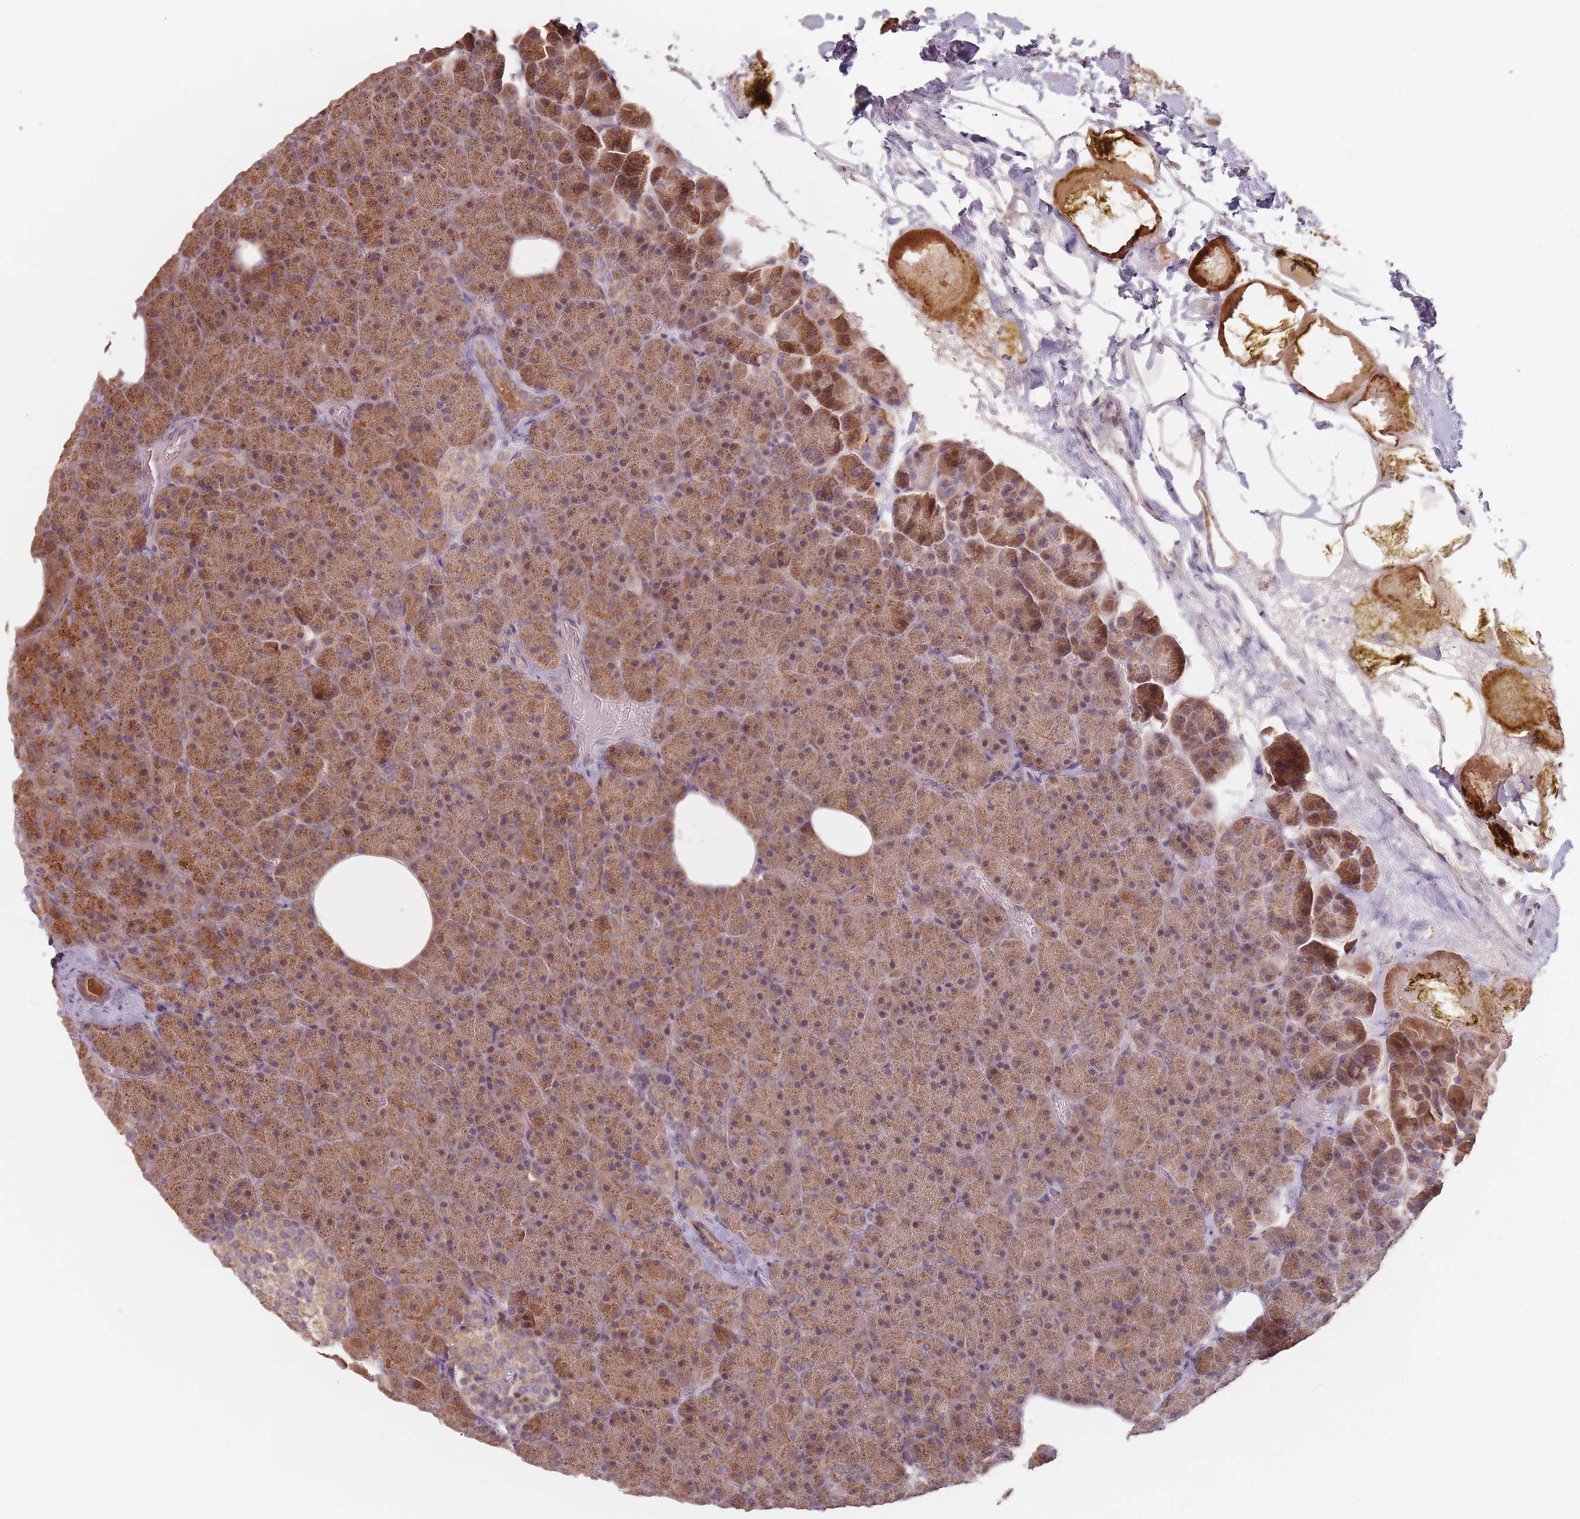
{"staining": {"intensity": "moderate", "quantity": ">75%", "location": "cytoplasmic/membranous,nuclear"}, "tissue": "pancreas", "cell_type": "Exocrine glandular cells", "image_type": "normal", "snomed": [{"axis": "morphology", "description": "Normal tissue, NOS"}, {"axis": "morphology", "description": "Carcinoid, malignant, NOS"}, {"axis": "topography", "description": "Pancreas"}], "caption": "The photomicrograph displays immunohistochemical staining of unremarkable pancreas. There is moderate cytoplasmic/membranous,nuclear expression is appreciated in approximately >75% of exocrine glandular cells. (IHC, brightfield microscopy, high magnification).", "gene": "VPS52", "patient": {"sex": "female", "age": 35}}